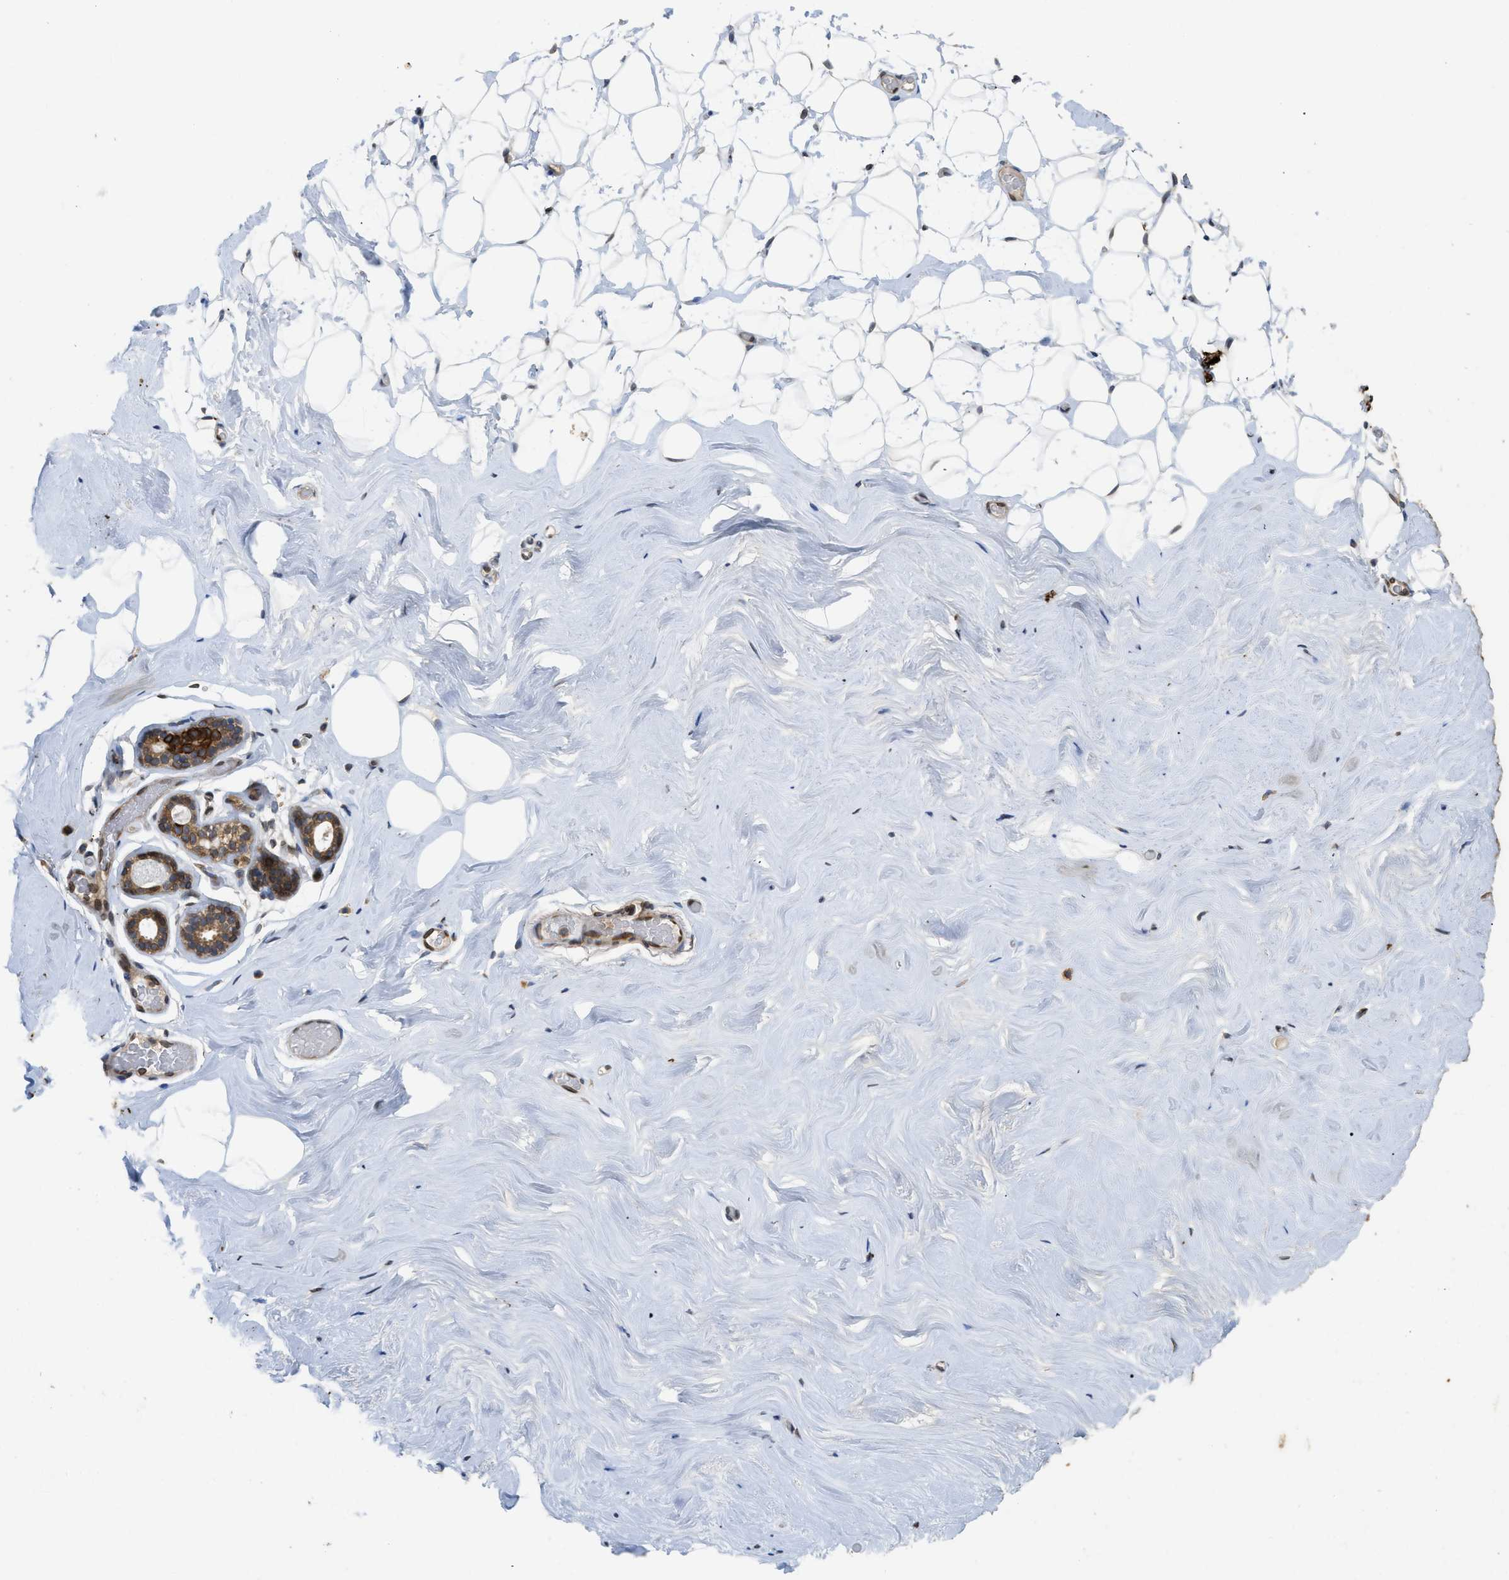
{"staining": {"intensity": "weak", "quantity": "25%-75%", "location": "cytoplasmic/membranous"}, "tissue": "breast", "cell_type": "Adipocytes", "image_type": "normal", "snomed": [{"axis": "morphology", "description": "Normal tissue, NOS"}, {"axis": "topography", "description": "Breast"}], "caption": "Immunohistochemical staining of benign human breast displays weak cytoplasmic/membranous protein expression in about 25%-75% of adipocytes.", "gene": "EIF2AK3", "patient": {"sex": "female", "age": 75}}